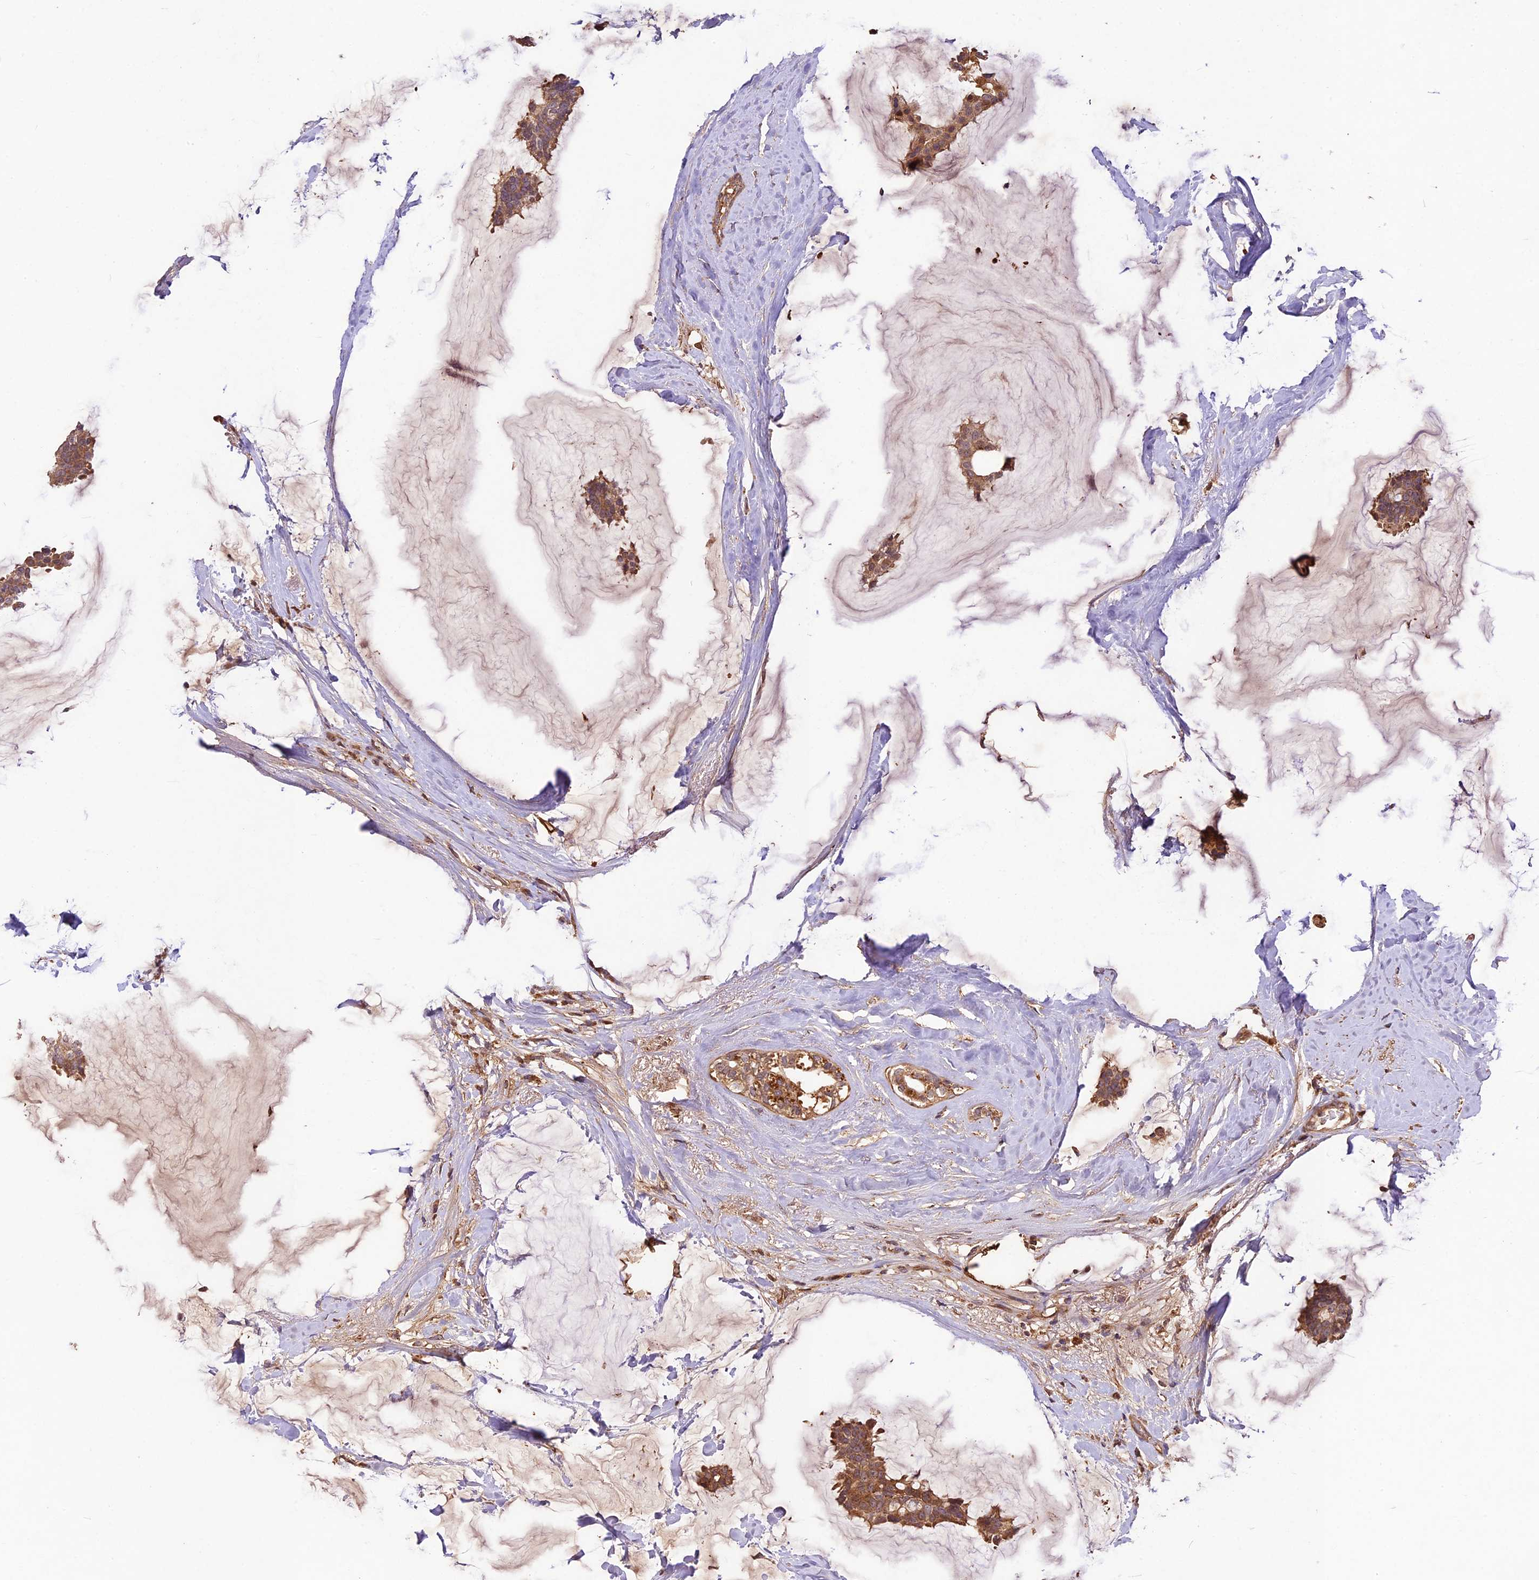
{"staining": {"intensity": "moderate", "quantity": ">75%", "location": "cytoplasmic/membranous"}, "tissue": "breast cancer", "cell_type": "Tumor cells", "image_type": "cancer", "snomed": [{"axis": "morphology", "description": "Duct carcinoma"}, {"axis": "topography", "description": "Breast"}], "caption": "A medium amount of moderate cytoplasmic/membranous staining is present in about >75% of tumor cells in breast cancer (intraductal carcinoma) tissue.", "gene": "CRLF1", "patient": {"sex": "female", "age": 93}}